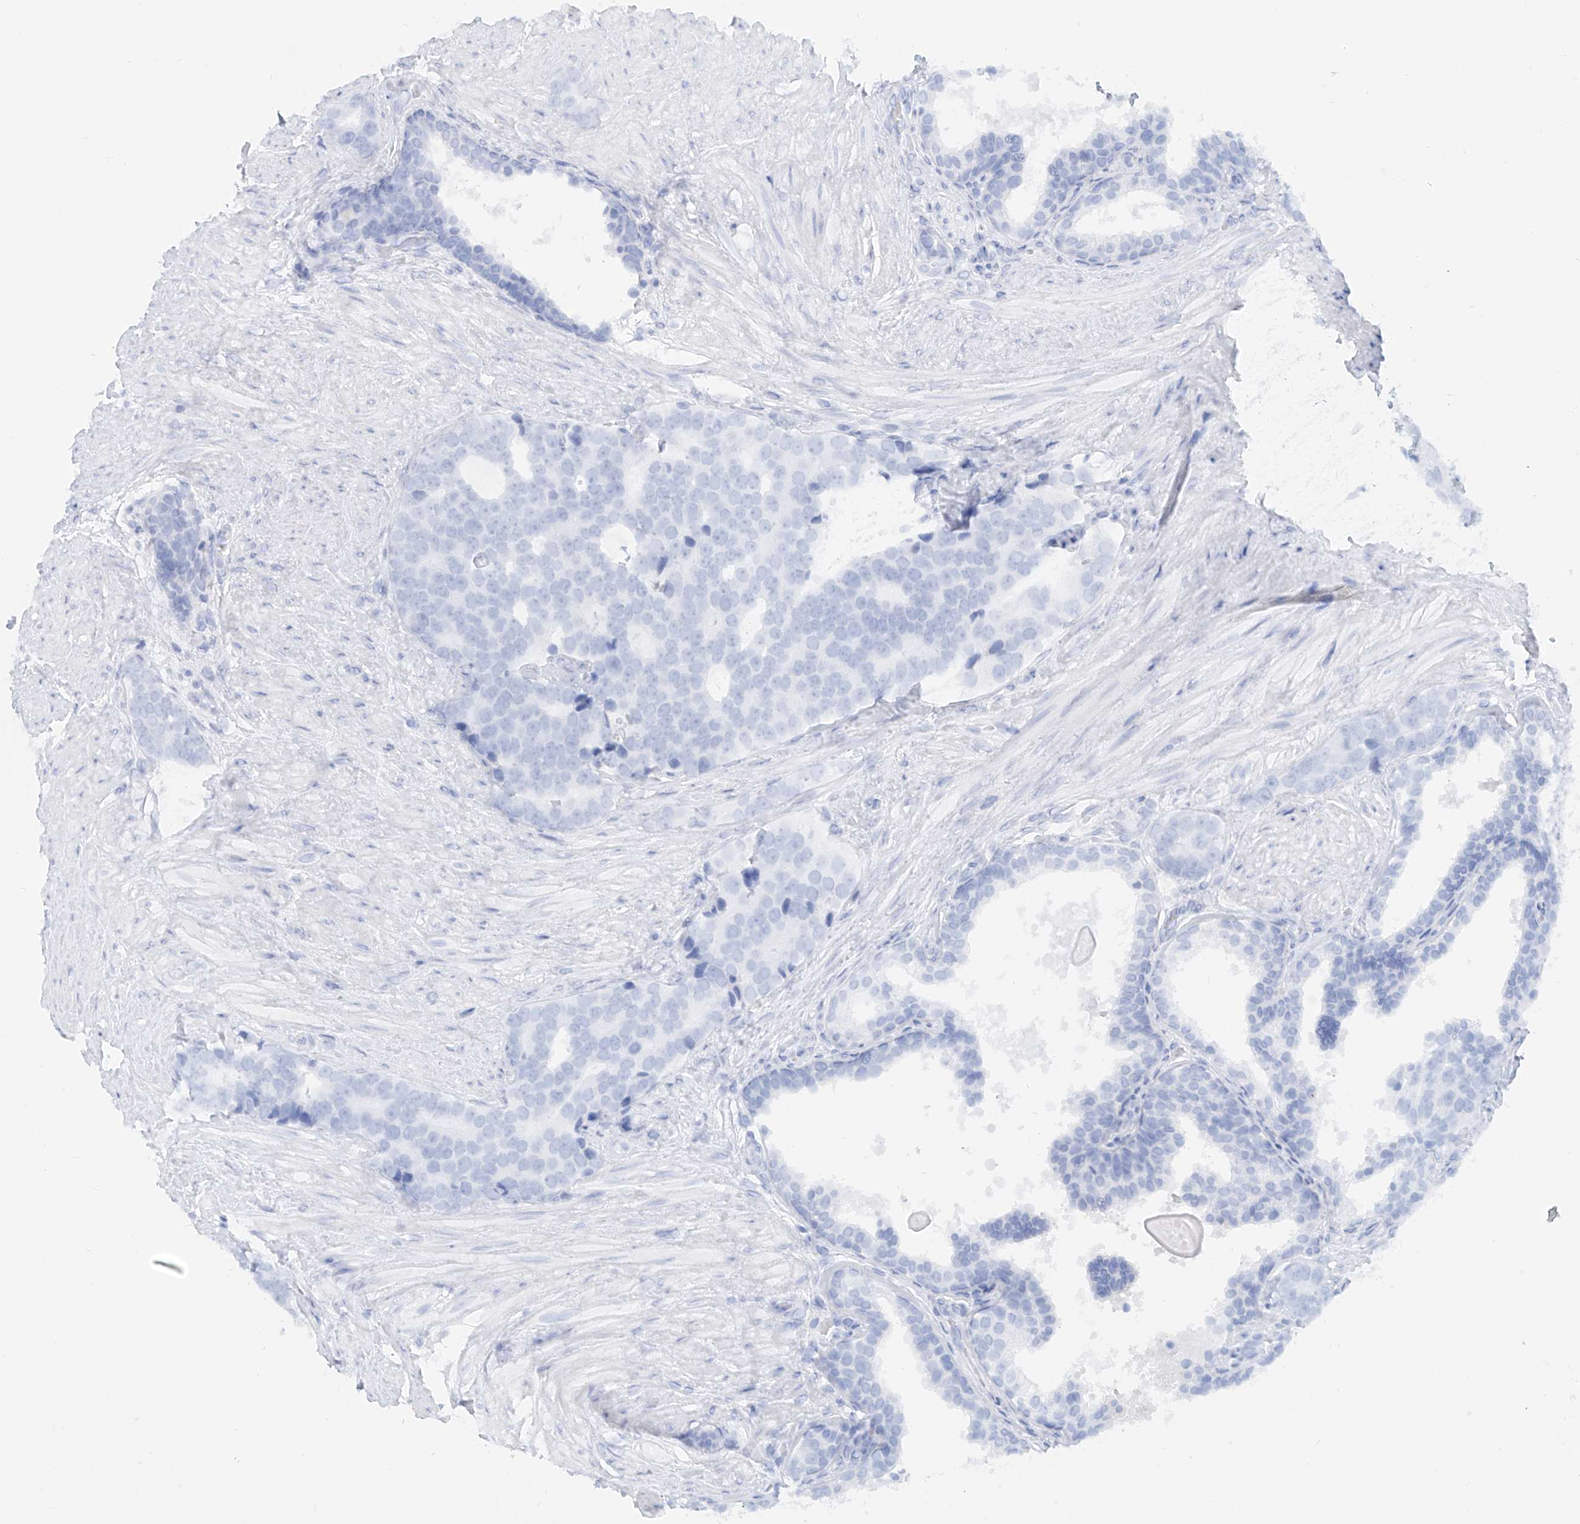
{"staining": {"intensity": "negative", "quantity": "none", "location": "none"}, "tissue": "prostate cancer", "cell_type": "Tumor cells", "image_type": "cancer", "snomed": [{"axis": "morphology", "description": "Adenocarcinoma, High grade"}, {"axis": "topography", "description": "Prostate"}], "caption": "DAB (3,3'-diaminobenzidine) immunohistochemical staining of human adenocarcinoma (high-grade) (prostate) demonstrates no significant positivity in tumor cells. (Stains: DAB IHC with hematoxylin counter stain, Microscopy: brightfield microscopy at high magnification).", "gene": "PDXK", "patient": {"sex": "male", "age": 56}}